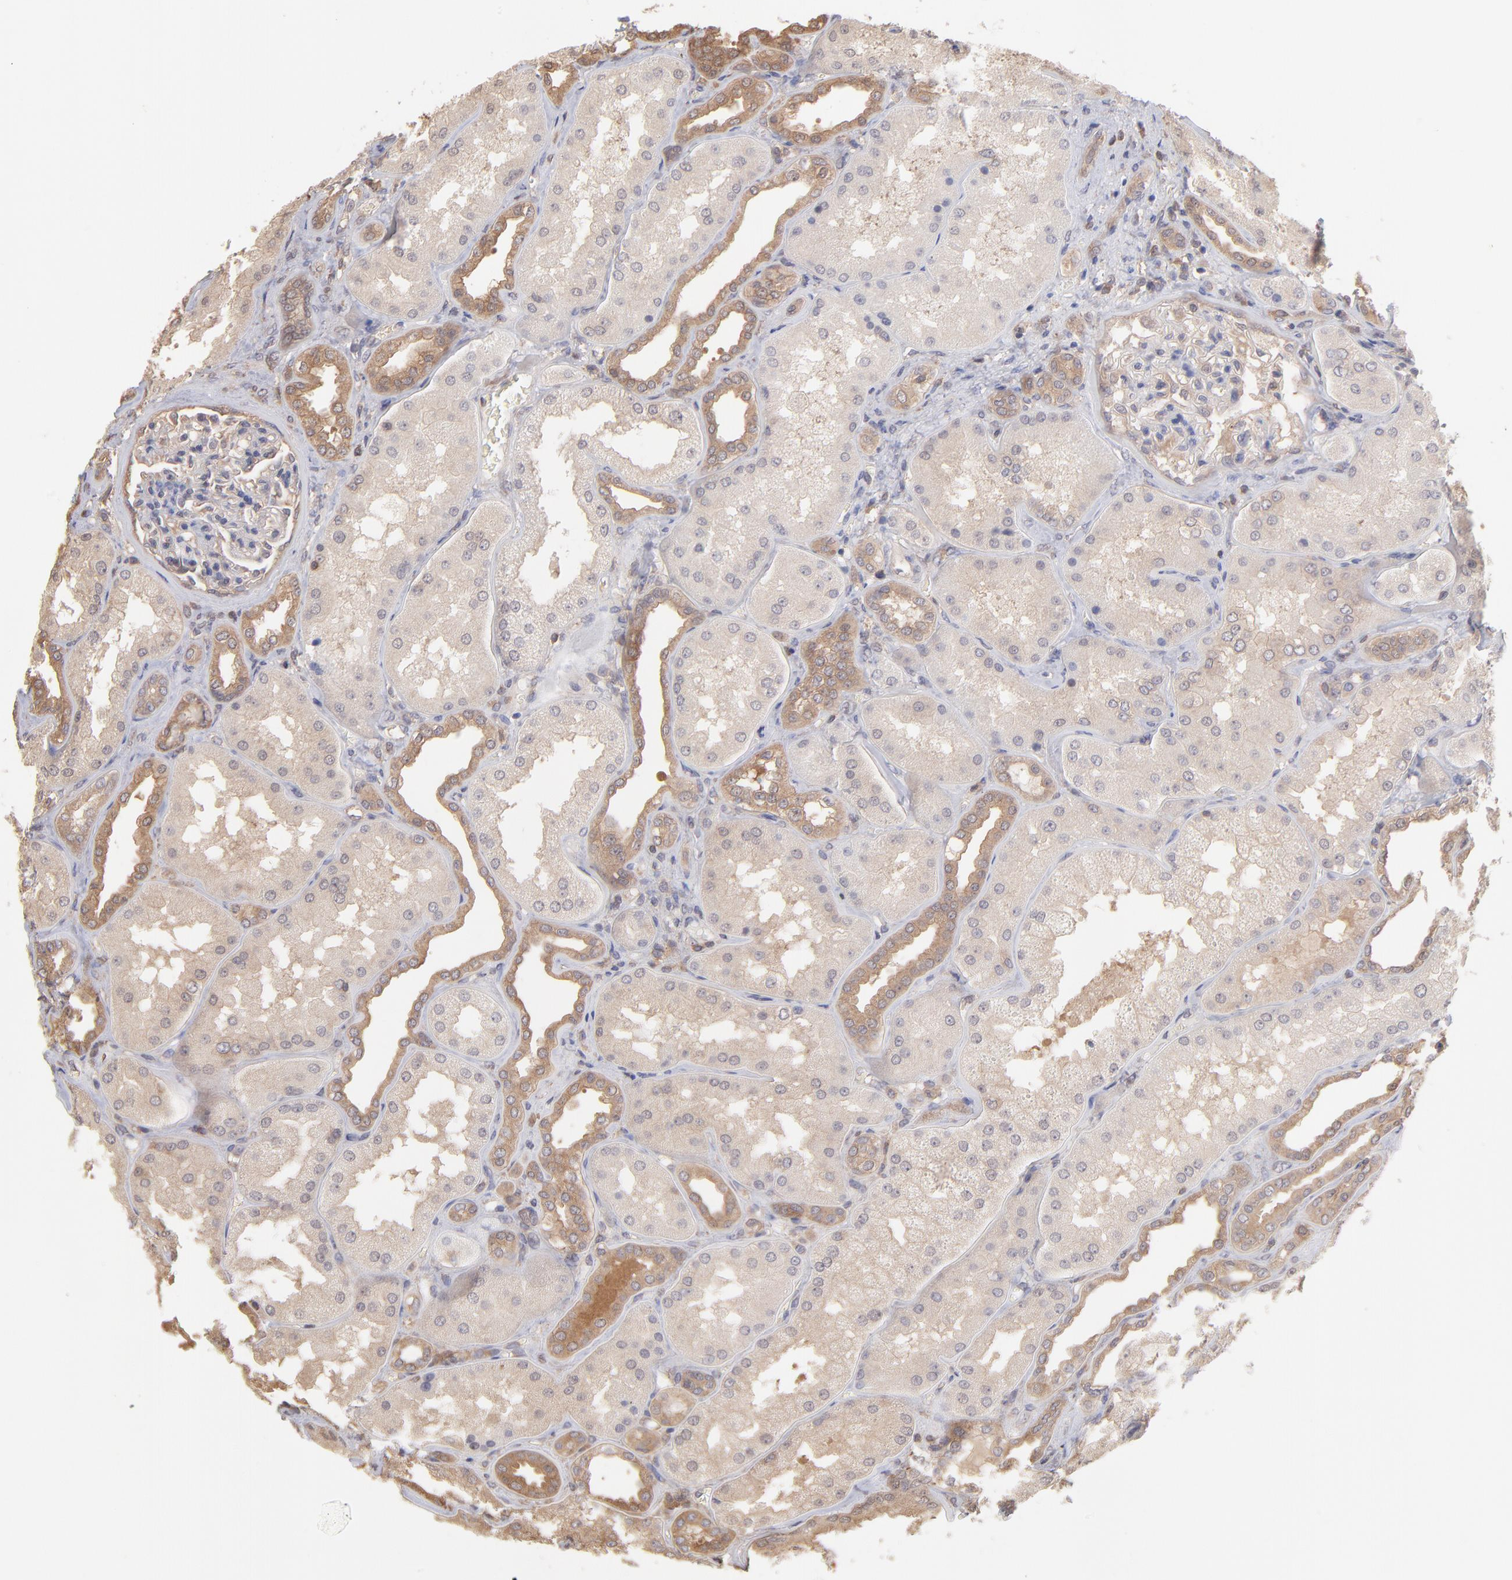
{"staining": {"intensity": "moderate", "quantity": "<25%", "location": "cytoplasmic/membranous"}, "tissue": "kidney", "cell_type": "Cells in glomeruli", "image_type": "normal", "snomed": [{"axis": "morphology", "description": "Normal tissue, NOS"}, {"axis": "topography", "description": "Kidney"}], "caption": "Immunohistochemical staining of normal kidney exhibits low levels of moderate cytoplasmic/membranous staining in about <25% of cells in glomeruli.", "gene": "MAP2K2", "patient": {"sex": "female", "age": 56}}